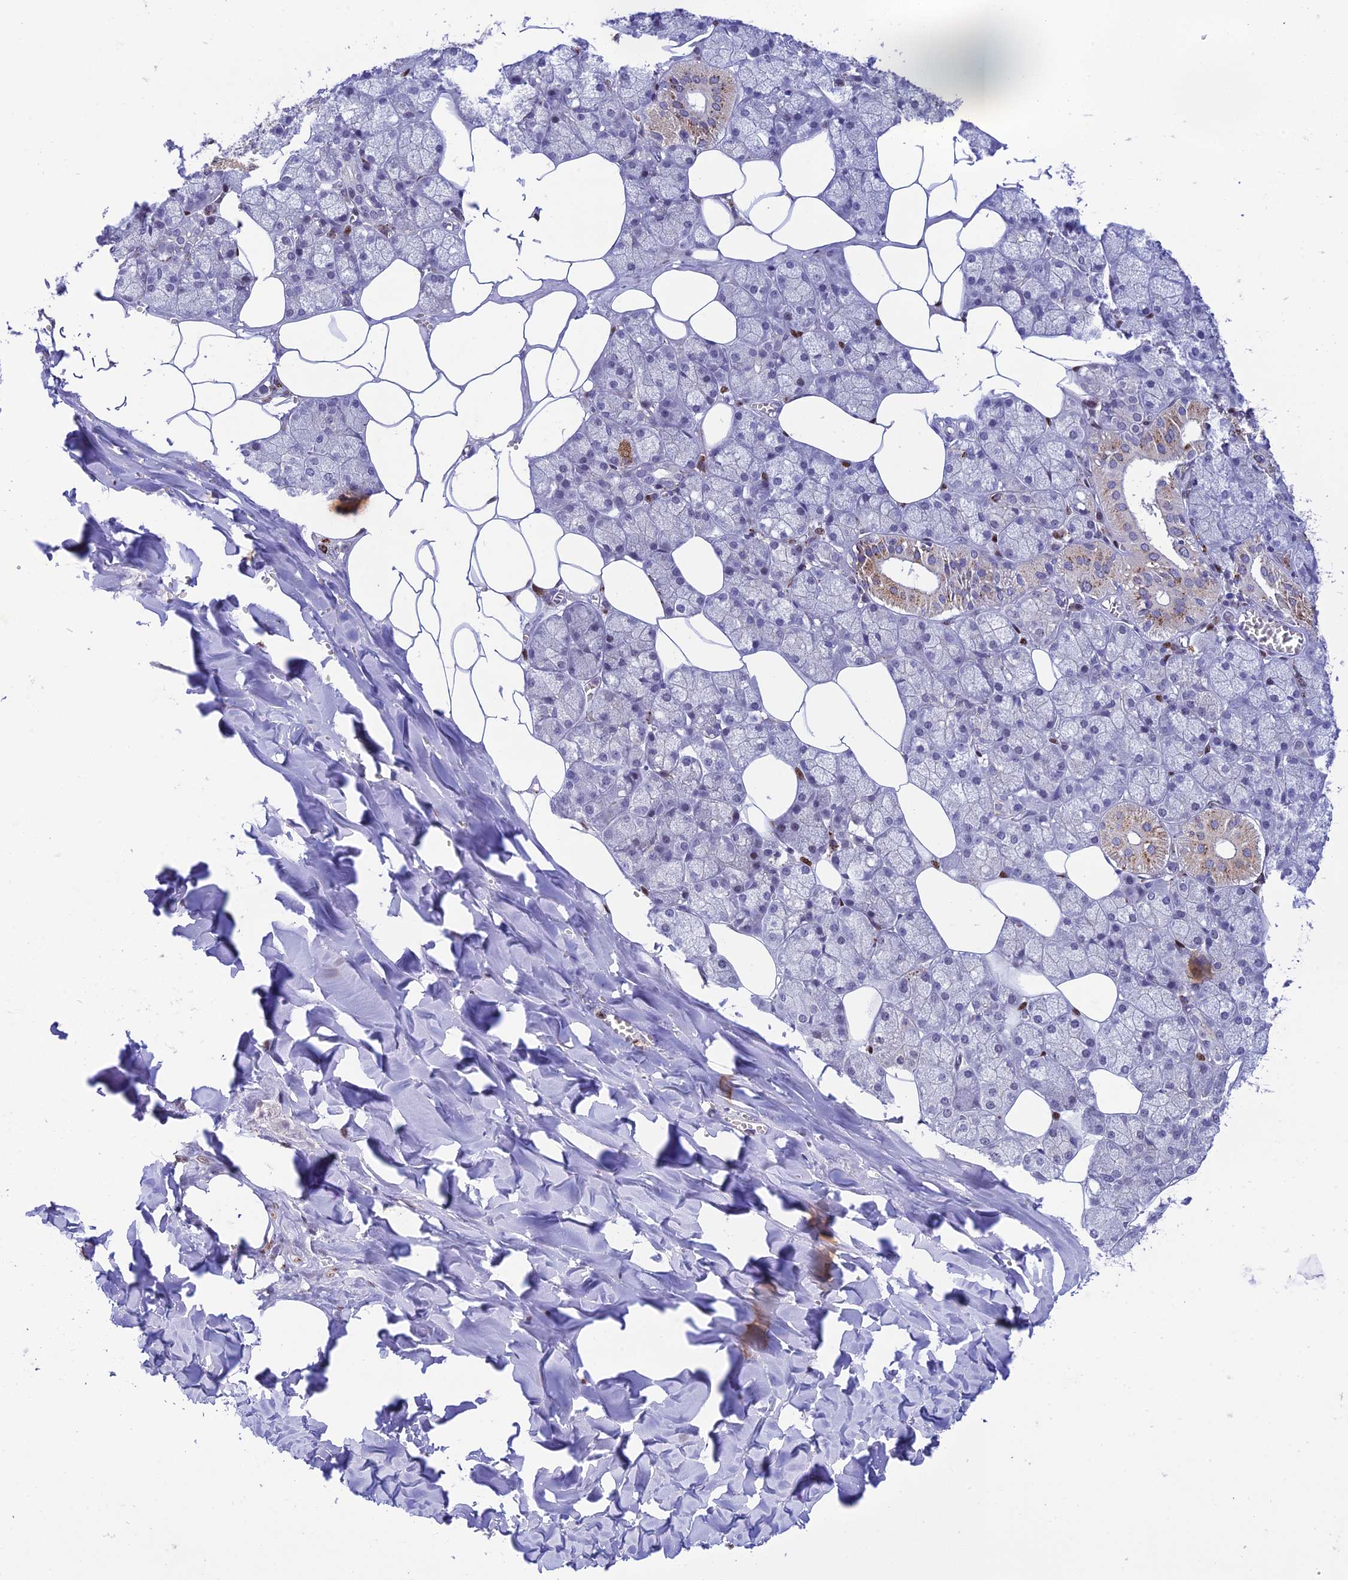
{"staining": {"intensity": "moderate", "quantity": "<25%", "location": "cytoplasmic/membranous"}, "tissue": "salivary gland", "cell_type": "Glandular cells", "image_type": "normal", "snomed": [{"axis": "morphology", "description": "Normal tissue, NOS"}, {"axis": "topography", "description": "Salivary gland"}], "caption": "Immunohistochemistry (IHC) of unremarkable salivary gland shows low levels of moderate cytoplasmic/membranous staining in approximately <25% of glandular cells. (DAB IHC with brightfield microscopy, high magnification).", "gene": "HIC1", "patient": {"sex": "male", "age": 62}}